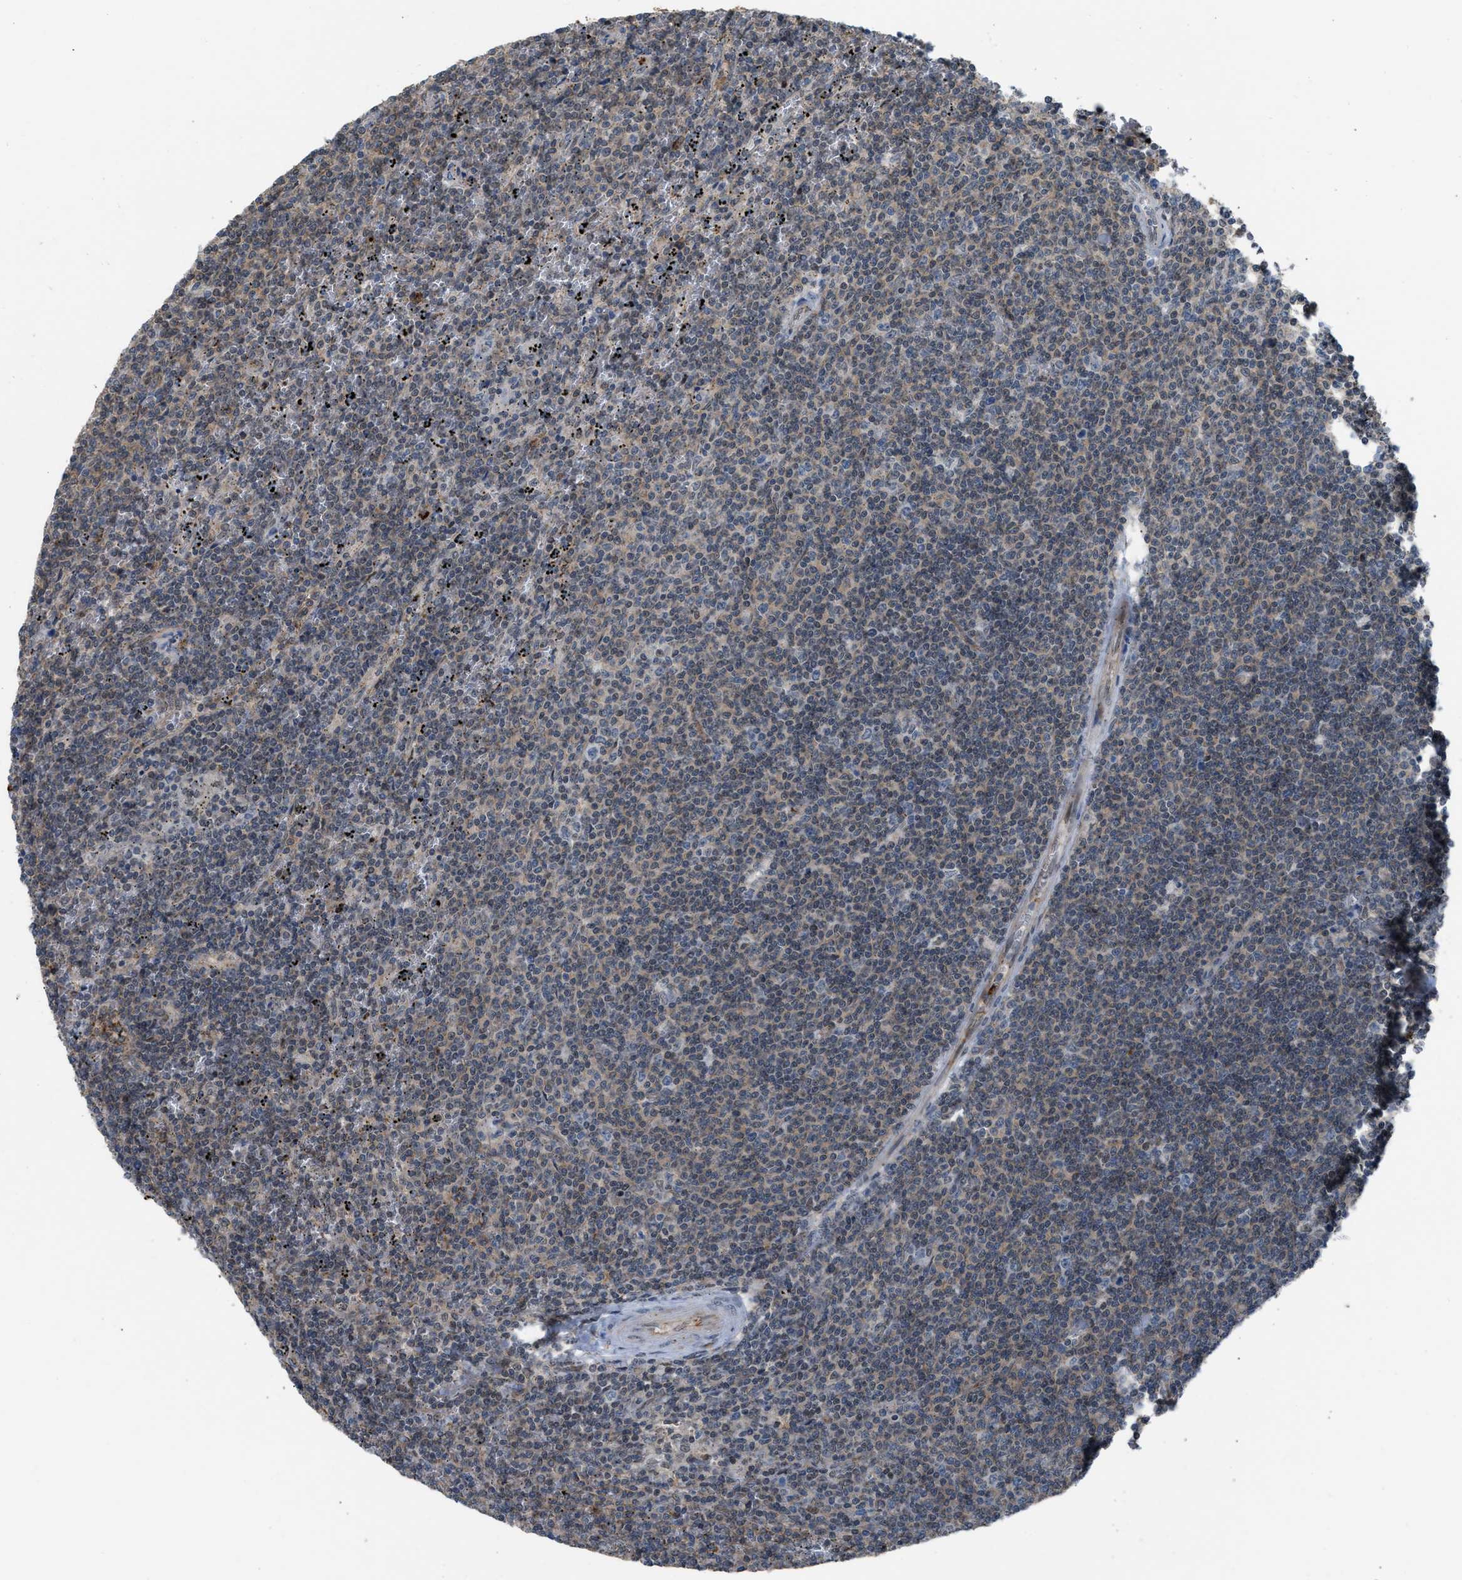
{"staining": {"intensity": "weak", "quantity": "25%-75%", "location": "cytoplasmic/membranous,nuclear"}, "tissue": "lymphoma", "cell_type": "Tumor cells", "image_type": "cancer", "snomed": [{"axis": "morphology", "description": "Malignant lymphoma, non-Hodgkin's type, Low grade"}, {"axis": "topography", "description": "Spleen"}], "caption": "High-magnification brightfield microscopy of lymphoma stained with DAB (brown) and counterstained with hematoxylin (blue). tumor cells exhibit weak cytoplasmic/membranous and nuclear staining is appreciated in about25%-75% of cells.", "gene": "CRTC1", "patient": {"sex": "female", "age": 50}}